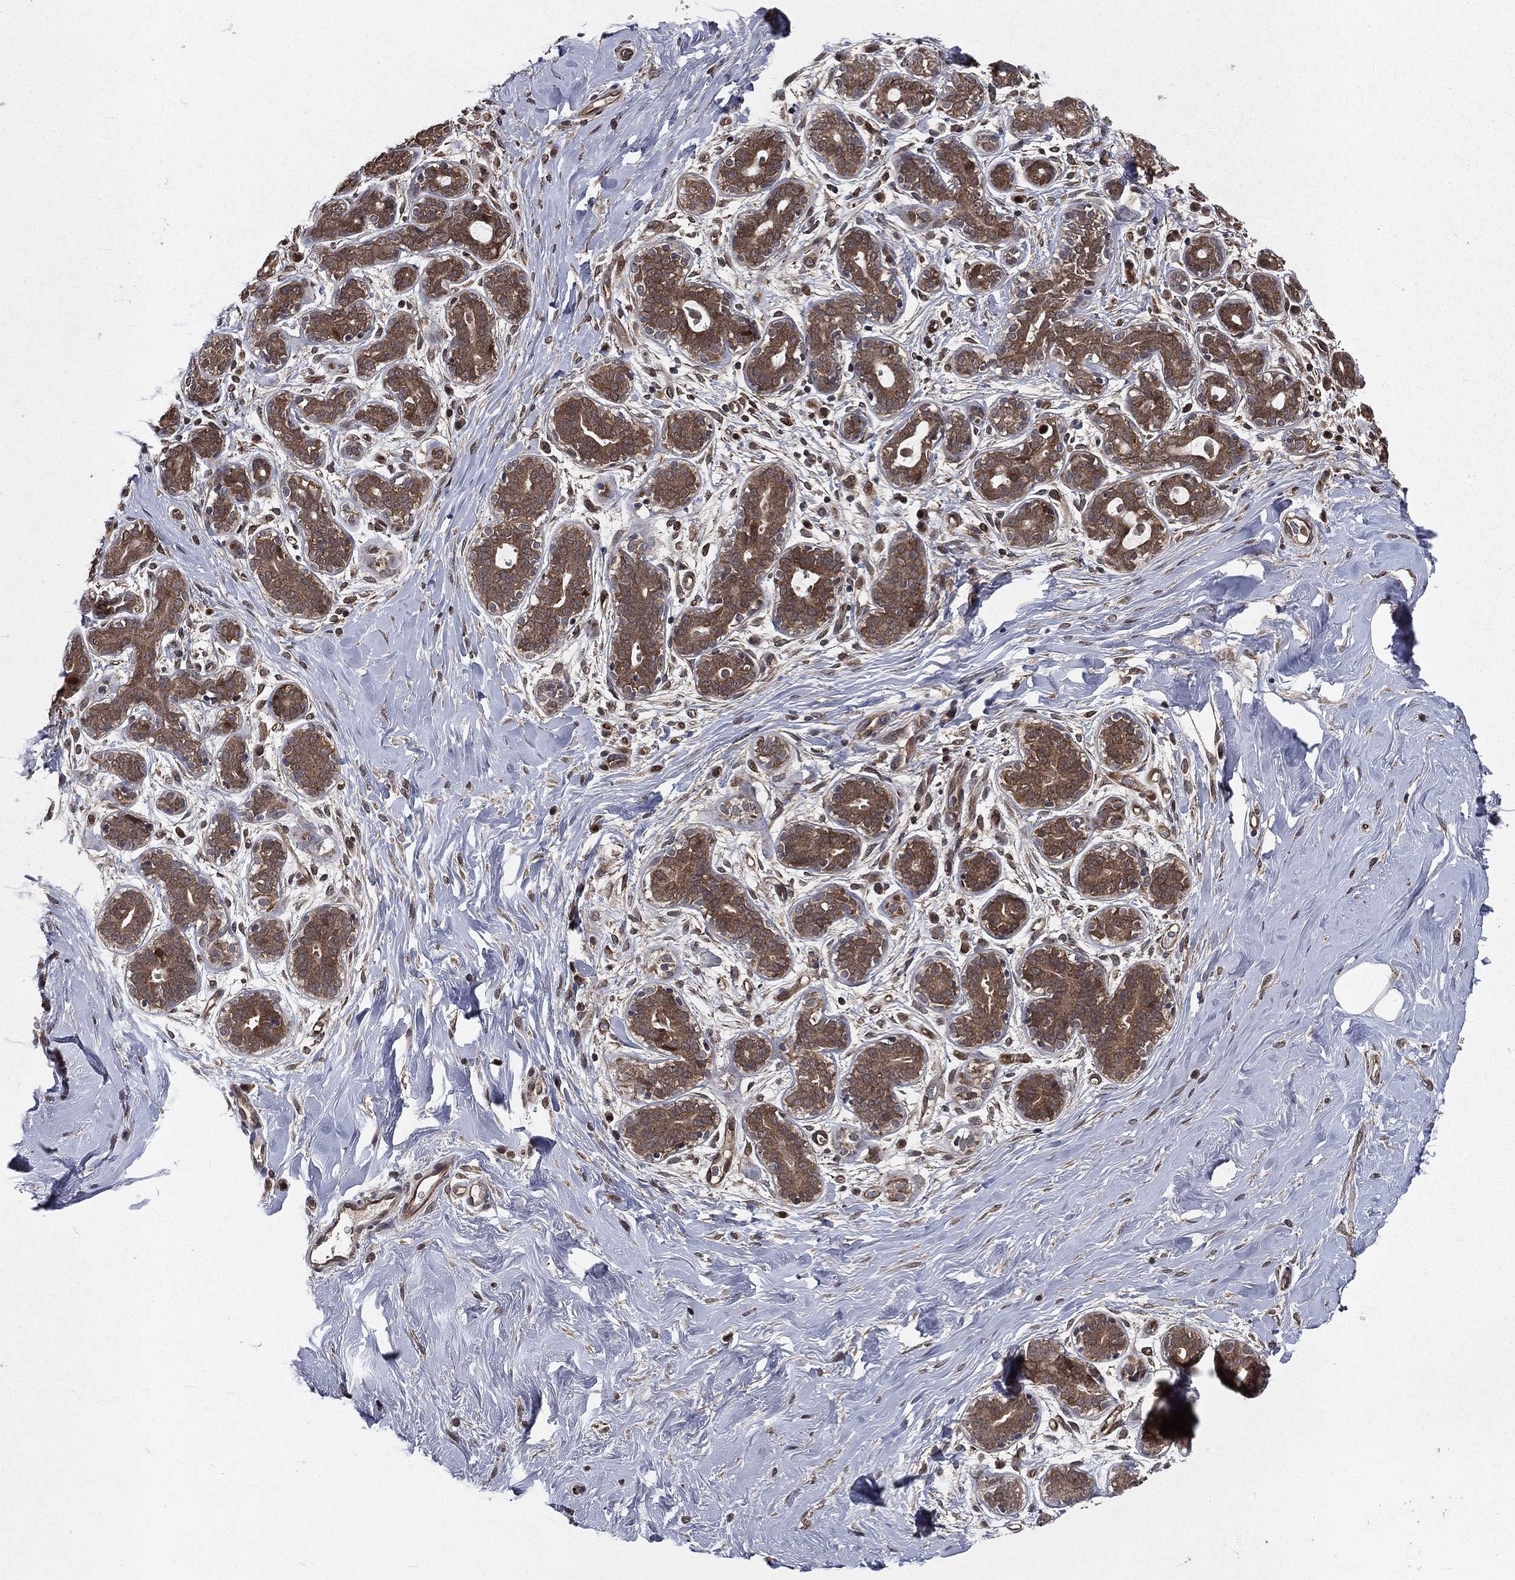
{"staining": {"intensity": "negative", "quantity": "none", "location": "none"}, "tissue": "breast", "cell_type": "Adipocytes", "image_type": "normal", "snomed": [{"axis": "morphology", "description": "Normal tissue, NOS"}, {"axis": "topography", "description": "Breast"}], "caption": "Photomicrograph shows no protein staining in adipocytes of unremarkable breast. (DAB immunohistochemistry (IHC), high magnification).", "gene": "LENG8", "patient": {"sex": "female", "age": 43}}